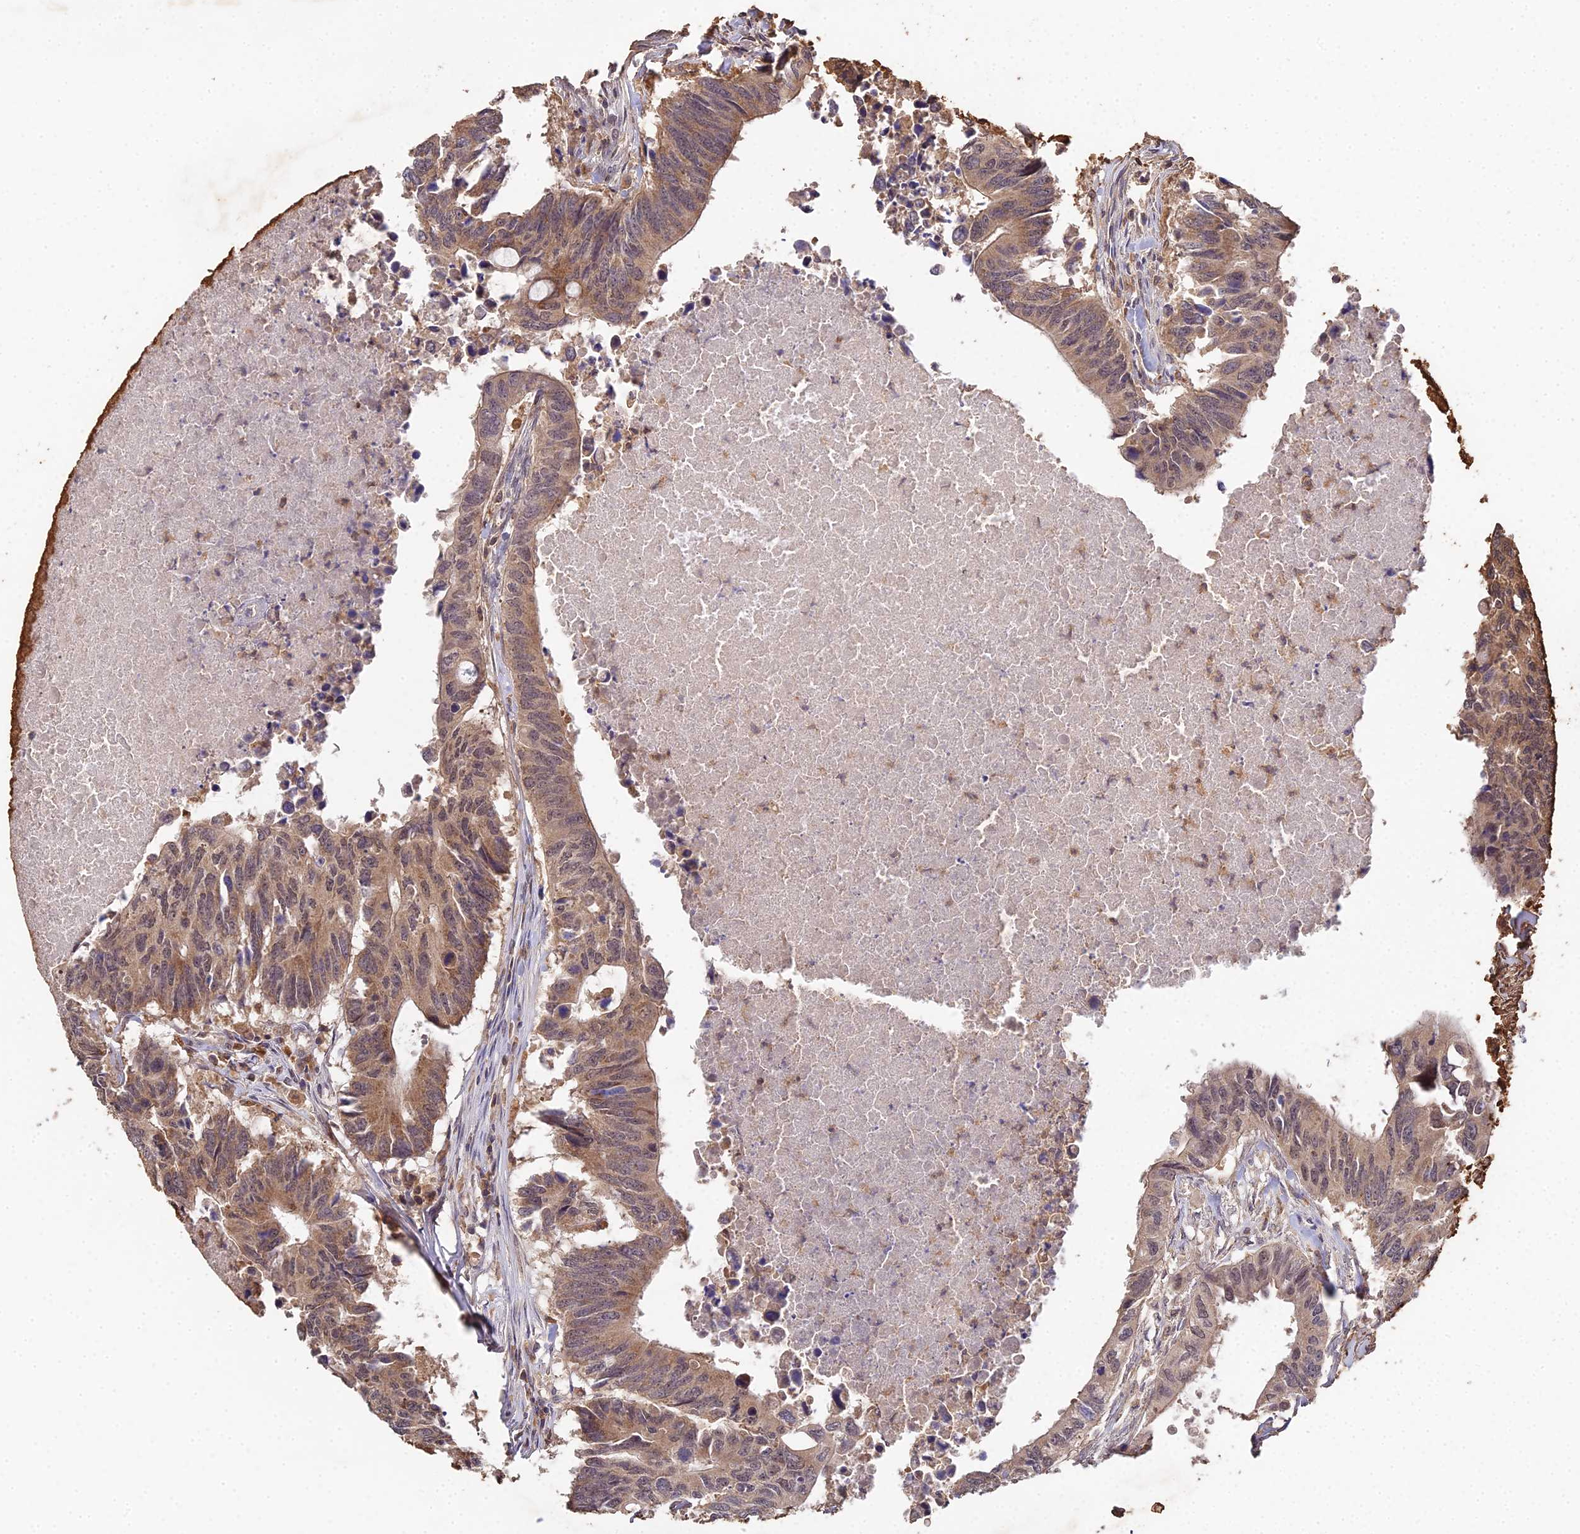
{"staining": {"intensity": "moderate", "quantity": ">75%", "location": "cytoplasmic/membranous,nuclear"}, "tissue": "colorectal cancer", "cell_type": "Tumor cells", "image_type": "cancer", "snomed": [{"axis": "morphology", "description": "Adenocarcinoma, NOS"}, {"axis": "topography", "description": "Colon"}], "caption": "Immunohistochemistry (IHC) staining of adenocarcinoma (colorectal), which shows medium levels of moderate cytoplasmic/membranous and nuclear positivity in about >75% of tumor cells indicating moderate cytoplasmic/membranous and nuclear protein staining. The staining was performed using DAB (brown) for protein detection and nuclei were counterstained in hematoxylin (blue).", "gene": "TPRX1", "patient": {"sex": "male", "age": 71}}